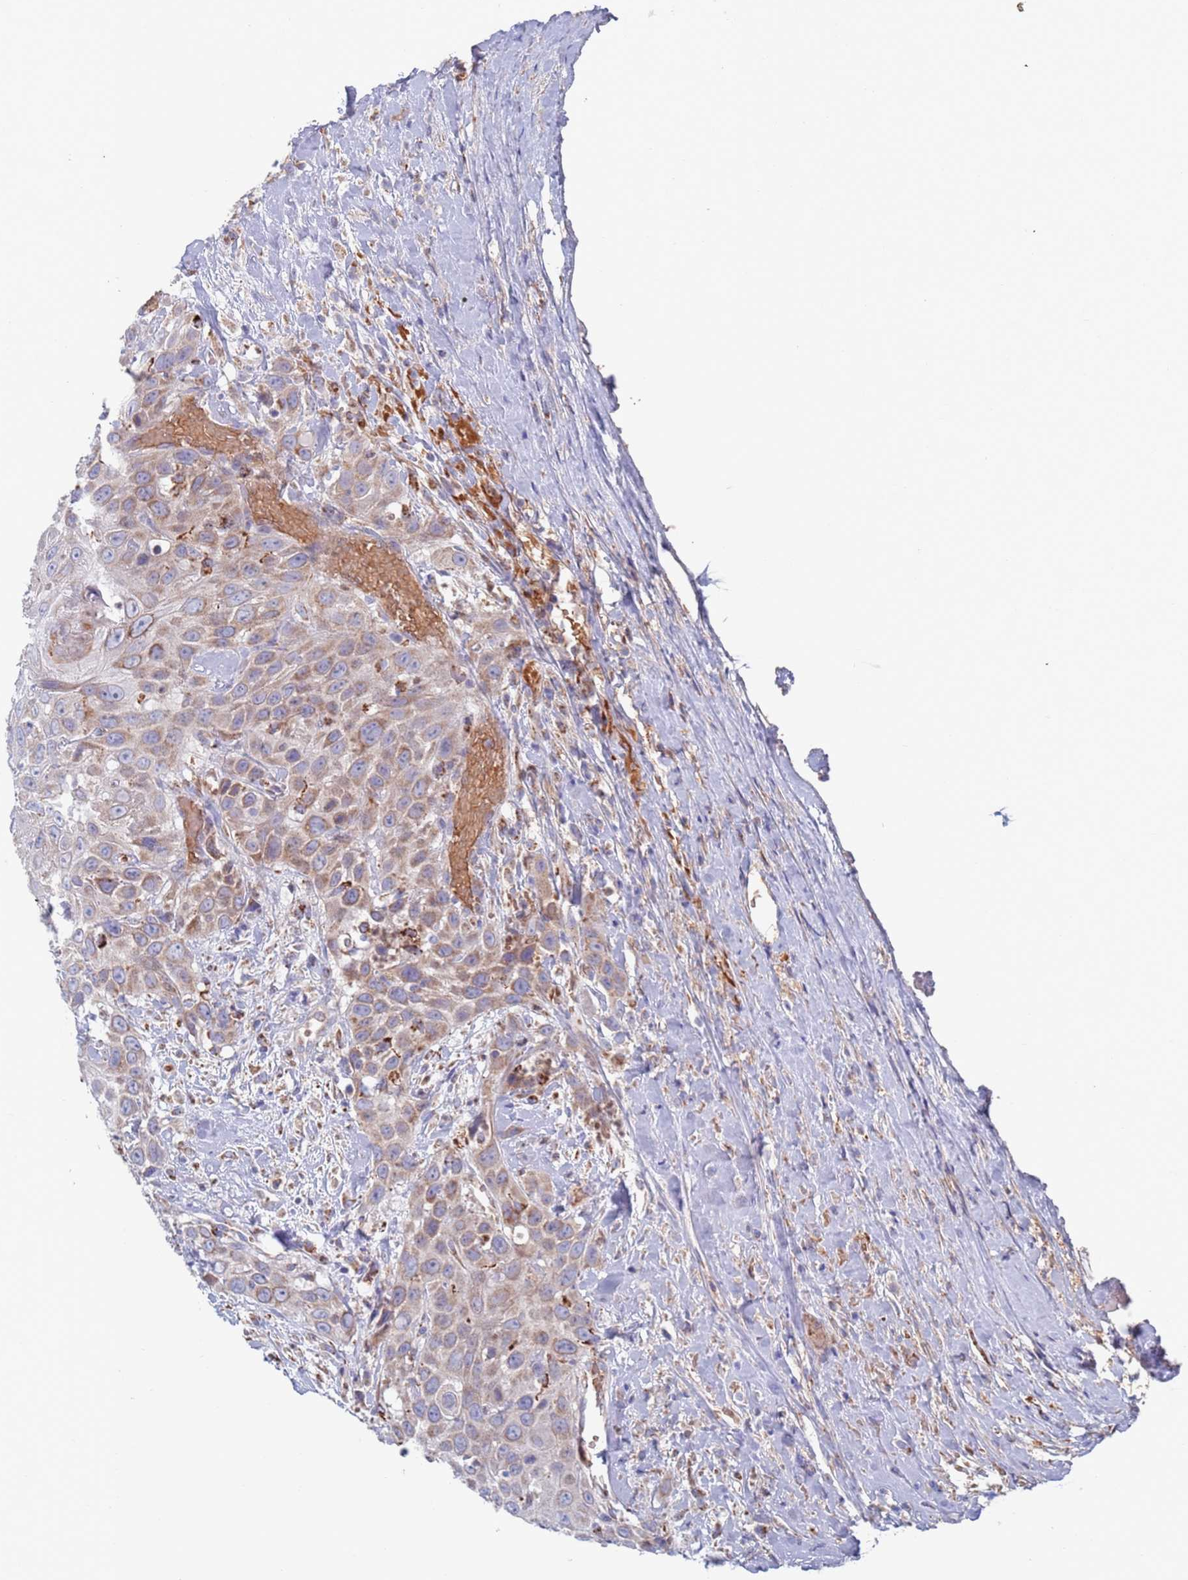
{"staining": {"intensity": "weak", "quantity": "25%-75%", "location": "cytoplasmic/membranous"}, "tissue": "head and neck cancer", "cell_type": "Tumor cells", "image_type": "cancer", "snomed": [{"axis": "morphology", "description": "Squamous cell carcinoma, NOS"}, {"axis": "topography", "description": "Head-Neck"}], "caption": "A brown stain labels weak cytoplasmic/membranous expression of a protein in human squamous cell carcinoma (head and neck) tumor cells.", "gene": "CHCHD6", "patient": {"sex": "male", "age": 81}}